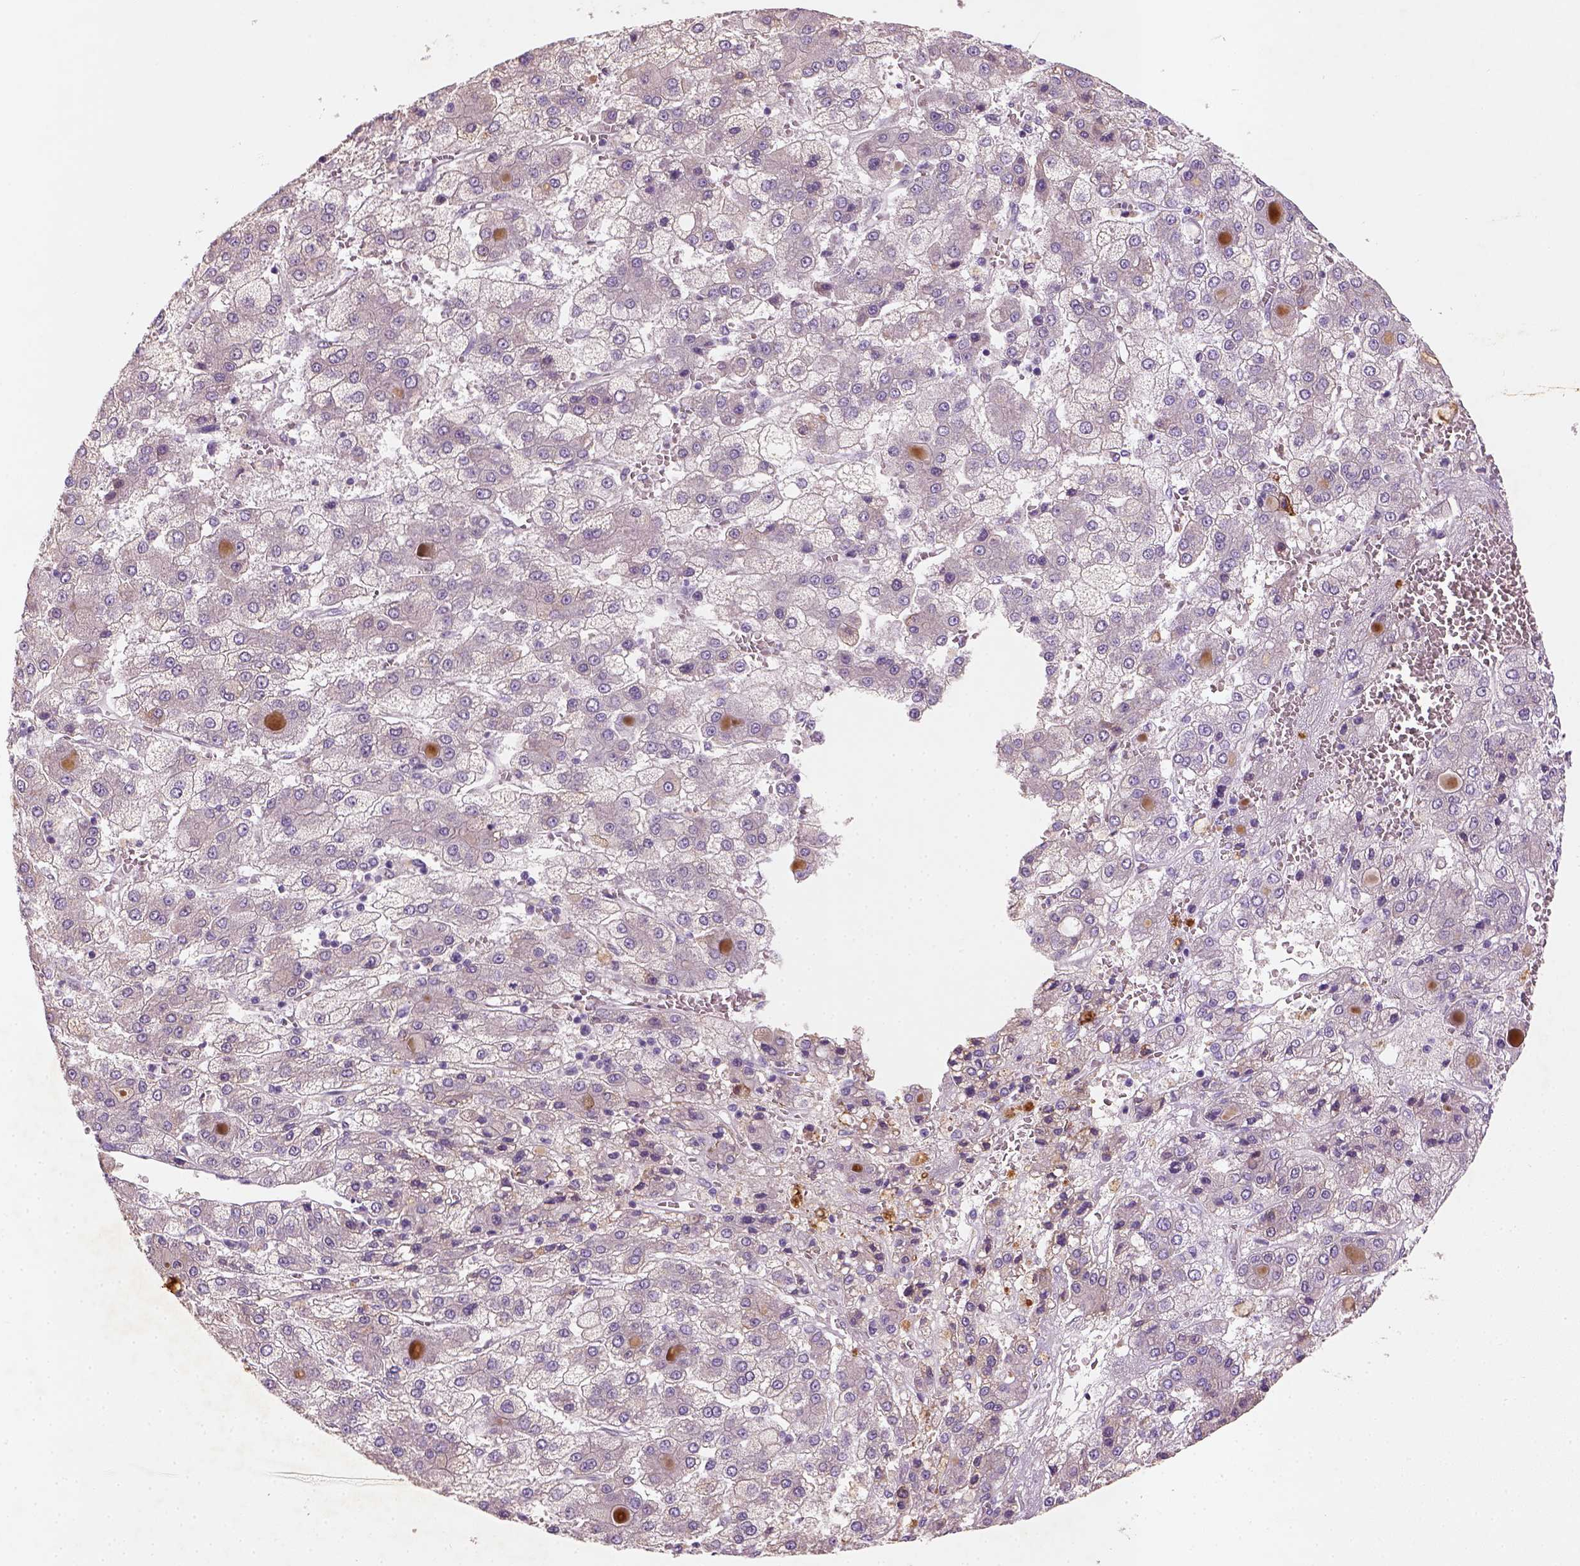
{"staining": {"intensity": "negative", "quantity": "none", "location": "none"}, "tissue": "liver cancer", "cell_type": "Tumor cells", "image_type": "cancer", "snomed": [{"axis": "morphology", "description": "Carcinoma, Hepatocellular, NOS"}, {"axis": "topography", "description": "Liver"}], "caption": "This is an immunohistochemistry (IHC) image of human liver cancer. There is no positivity in tumor cells.", "gene": "NUDT6", "patient": {"sex": "male", "age": 73}}